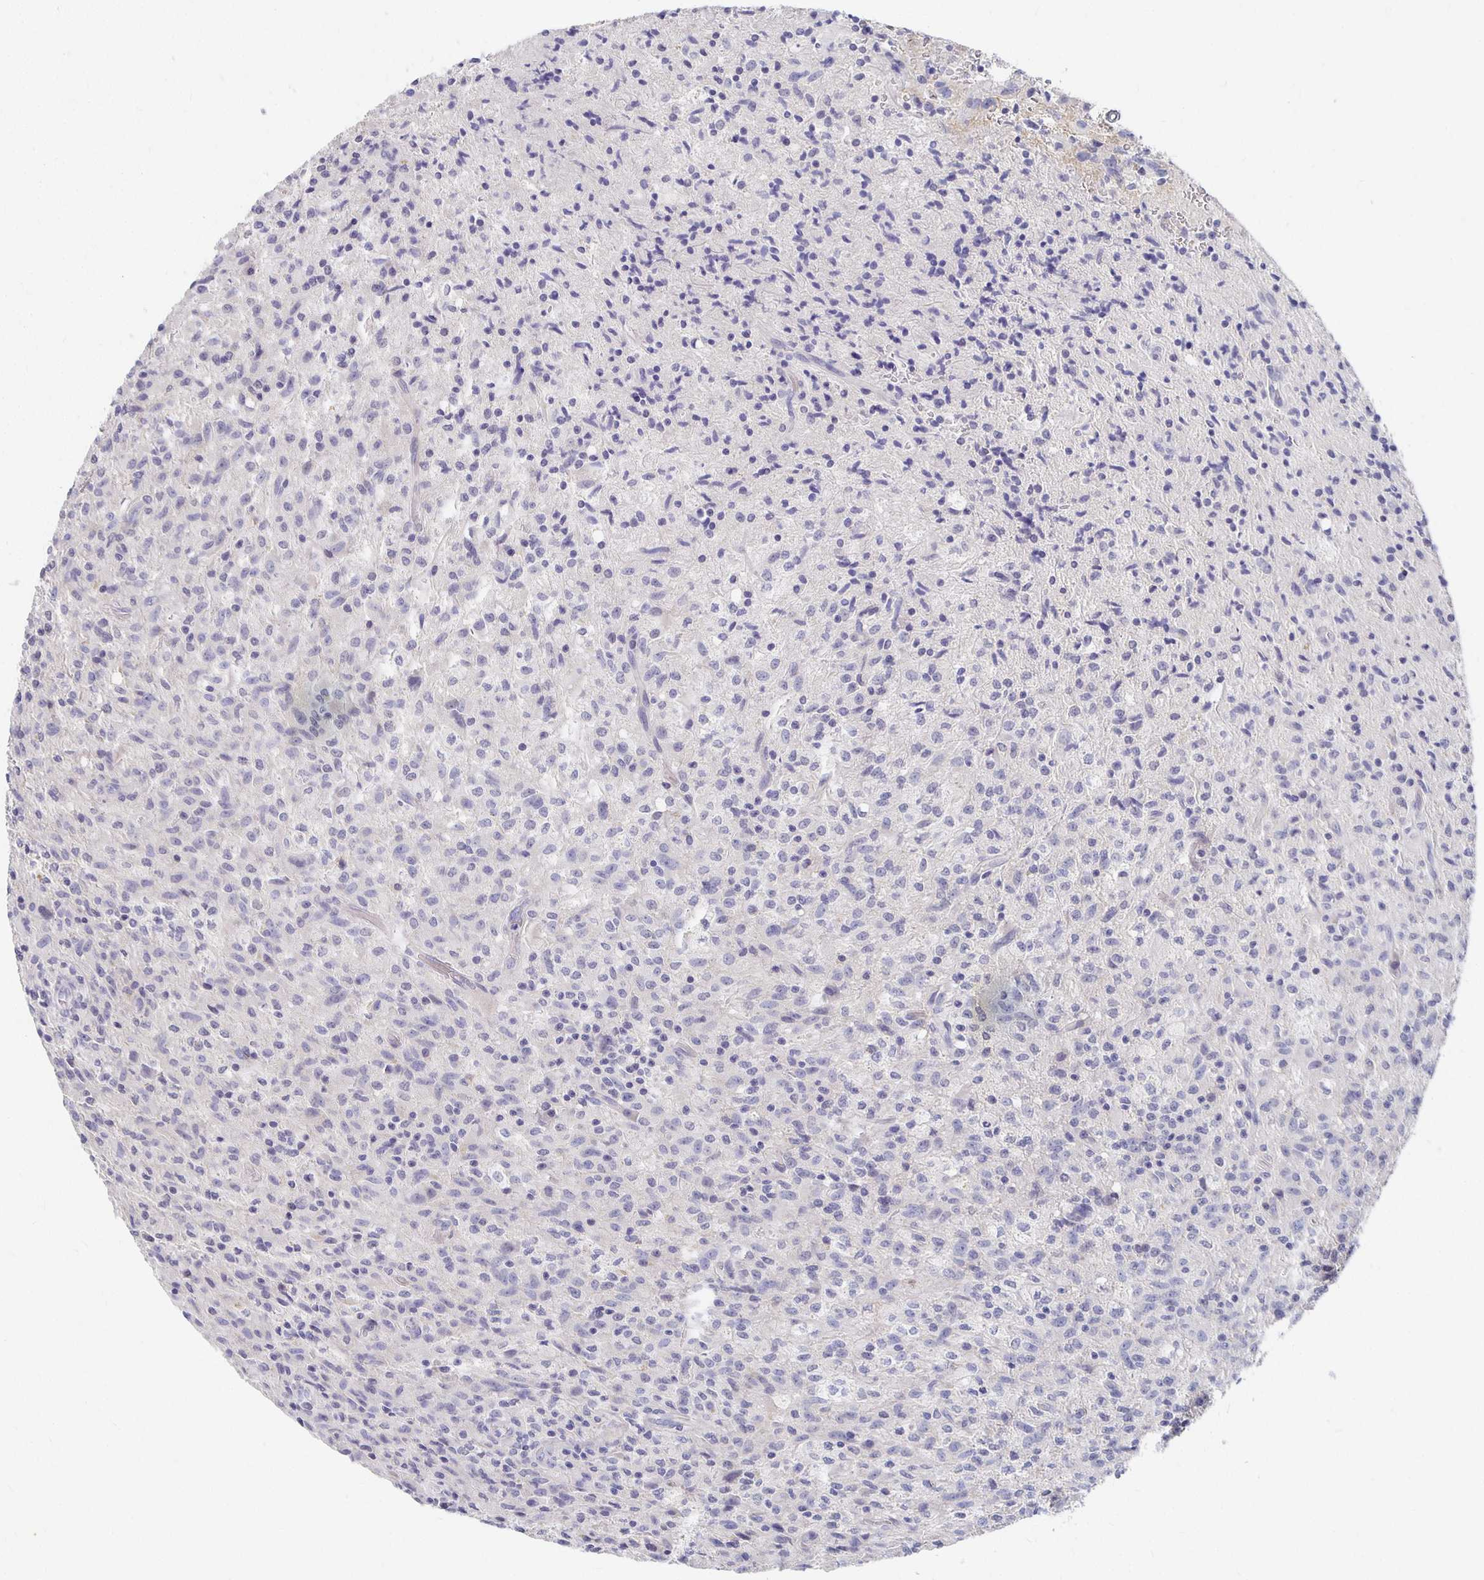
{"staining": {"intensity": "negative", "quantity": "none", "location": "none"}, "tissue": "glioma", "cell_type": "Tumor cells", "image_type": "cancer", "snomed": [{"axis": "morphology", "description": "Glioma, malignant, High grade"}, {"axis": "topography", "description": "Brain"}], "caption": "IHC image of neoplastic tissue: glioma stained with DAB (3,3'-diaminobenzidine) reveals no significant protein expression in tumor cells. Nuclei are stained in blue.", "gene": "FKRP", "patient": {"sex": "male", "age": 68}}